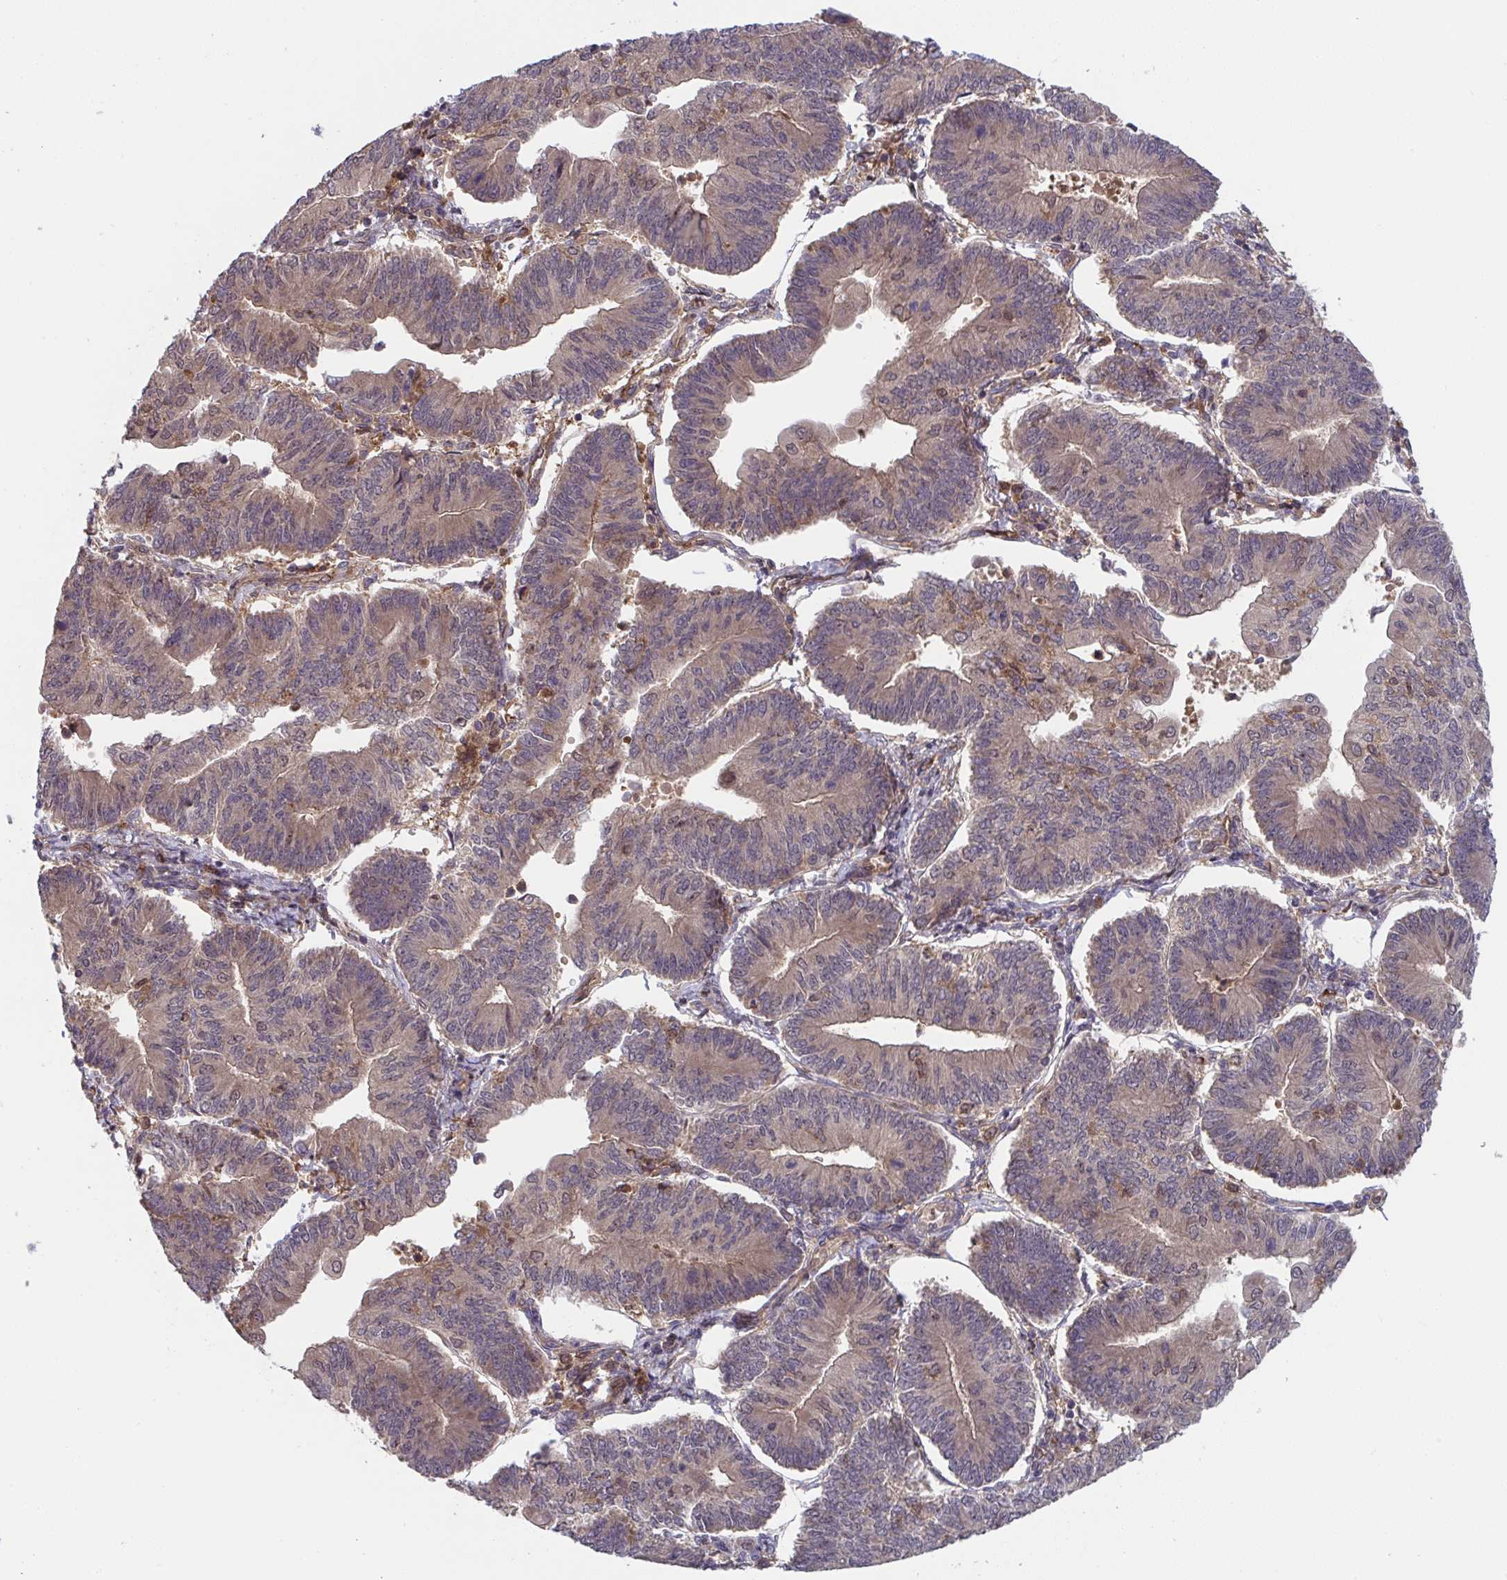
{"staining": {"intensity": "weak", "quantity": "<25%", "location": "cytoplasmic/membranous,nuclear"}, "tissue": "endometrial cancer", "cell_type": "Tumor cells", "image_type": "cancer", "snomed": [{"axis": "morphology", "description": "Adenocarcinoma, NOS"}, {"axis": "topography", "description": "Endometrium"}], "caption": "Tumor cells are negative for protein expression in human adenocarcinoma (endometrial). (DAB immunohistochemistry (IHC) with hematoxylin counter stain).", "gene": "TIGAR", "patient": {"sex": "female", "age": 65}}